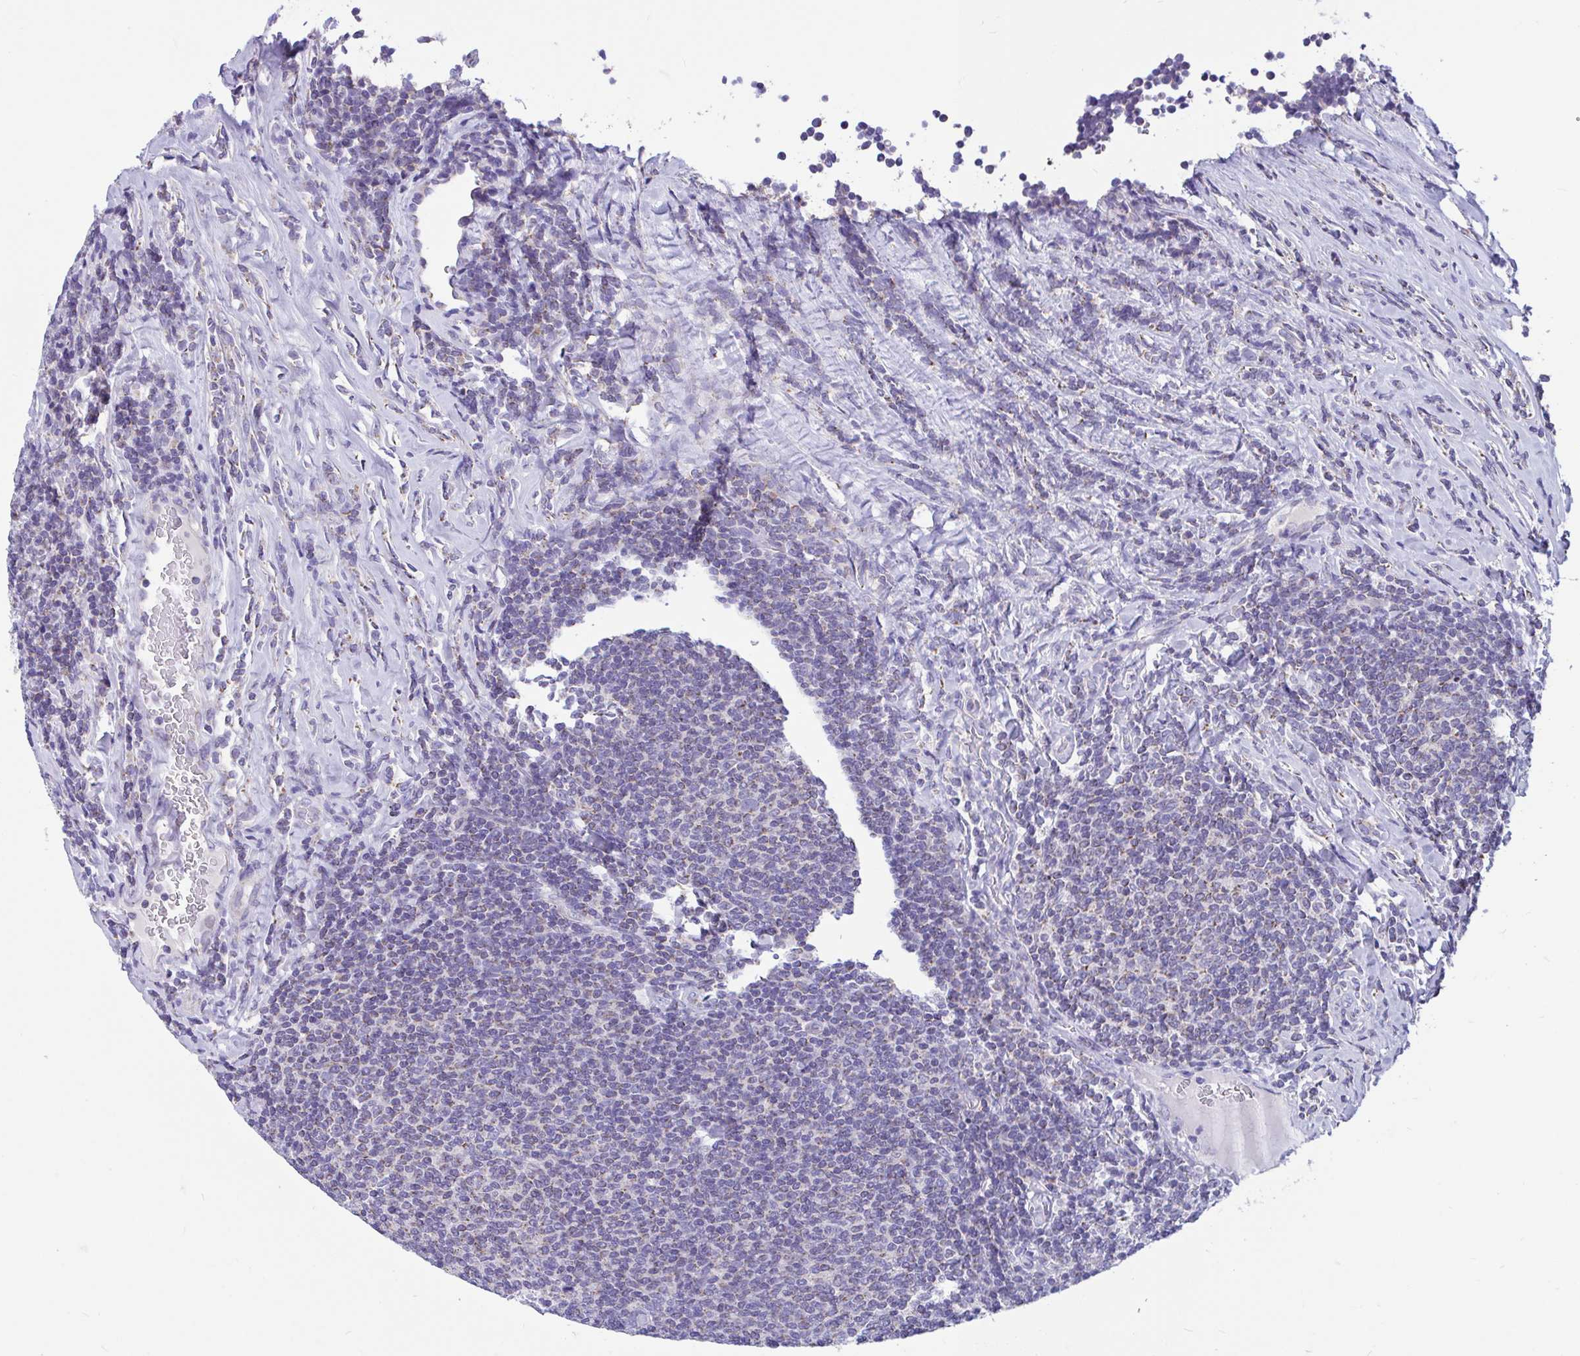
{"staining": {"intensity": "weak", "quantity": "25%-75%", "location": "cytoplasmic/membranous"}, "tissue": "lymphoma", "cell_type": "Tumor cells", "image_type": "cancer", "snomed": [{"axis": "morphology", "description": "Malignant lymphoma, non-Hodgkin's type, Low grade"}, {"axis": "topography", "description": "Lymph node"}], "caption": "The micrograph displays immunohistochemical staining of lymphoma. There is weak cytoplasmic/membranous positivity is present in about 25%-75% of tumor cells. (brown staining indicates protein expression, while blue staining denotes nuclei).", "gene": "OR13A1", "patient": {"sex": "male", "age": 52}}